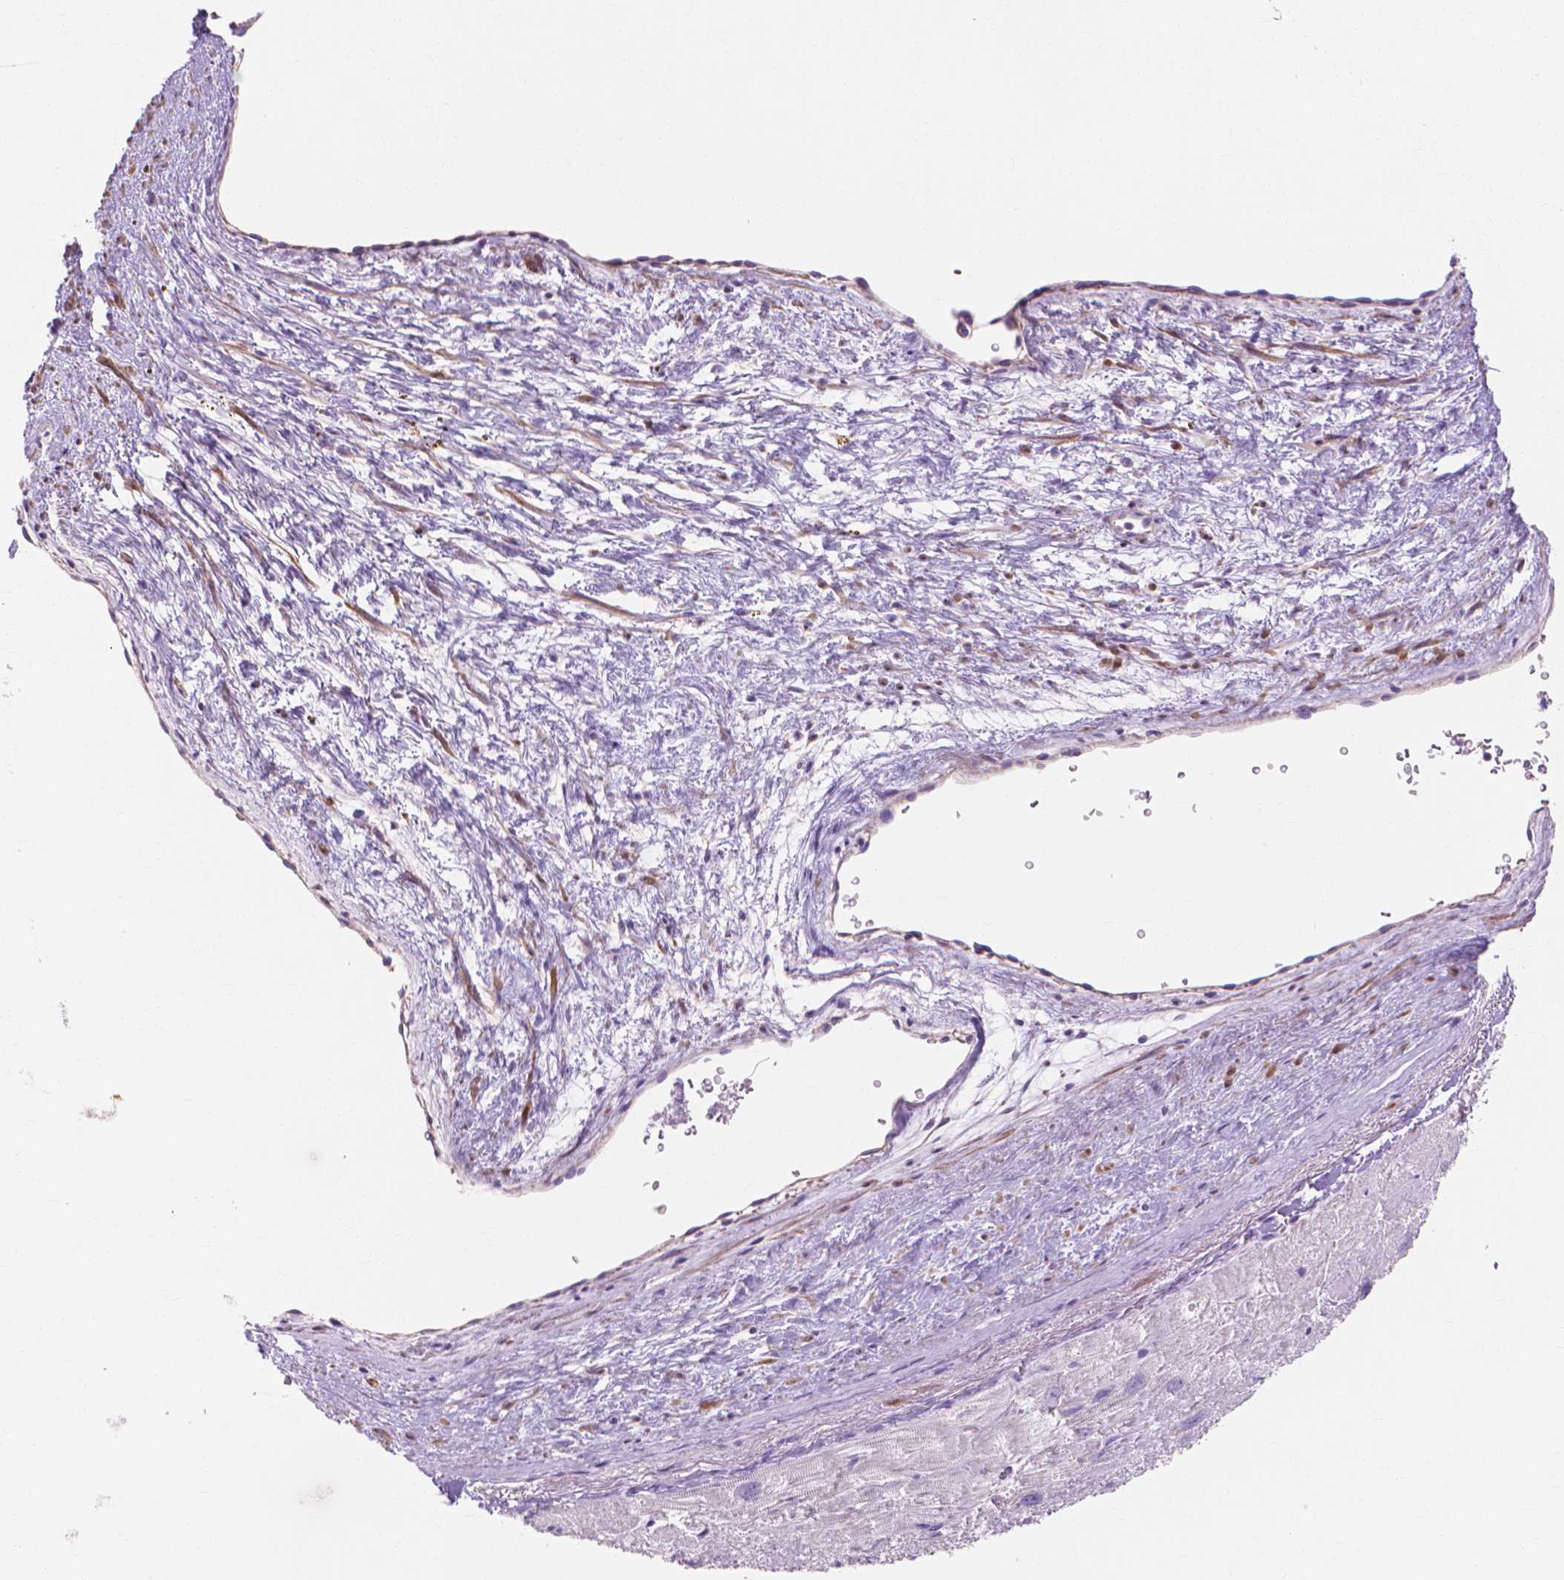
{"staining": {"intensity": "weak", "quantity": "25%-75%", "location": "cytoplasmic/membranous"}, "tissue": "heart muscle", "cell_type": "Cardiomyocytes", "image_type": "normal", "snomed": [{"axis": "morphology", "description": "Normal tissue, NOS"}, {"axis": "topography", "description": "Heart"}], "caption": "This photomicrograph shows immunohistochemistry (IHC) staining of unremarkable human heart muscle, with low weak cytoplasmic/membranous expression in approximately 25%-75% of cardiomyocytes.", "gene": "MBLAC1", "patient": {"sex": "male", "age": 61}}